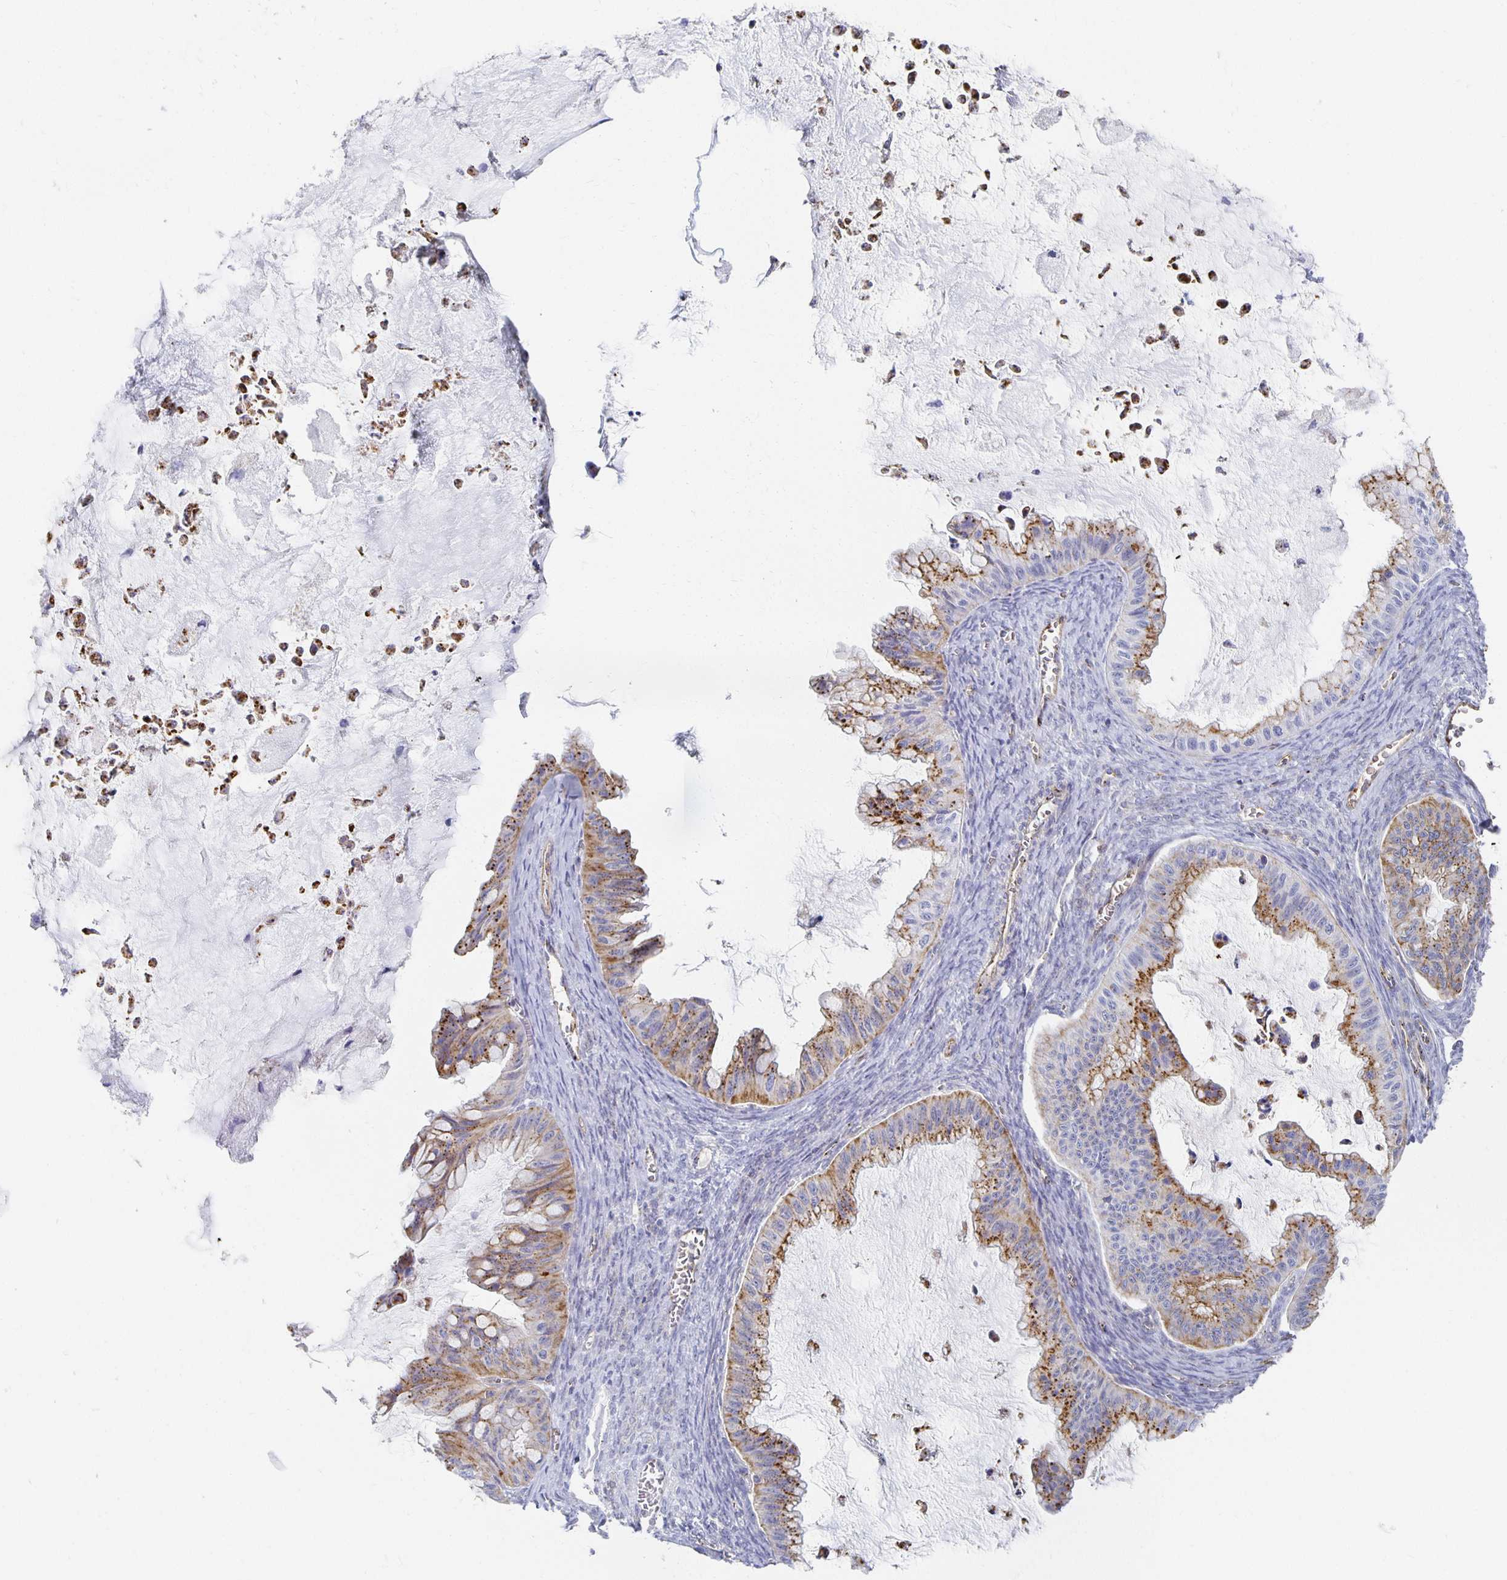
{"staining": {"intensity": "strong", "quantity": "25%-75%", "location": "cytoplasmic/membranous"}, "tissue": "ovarian cancer", "cell_type": "Tumor cells", "image_type": "cancer", "snomed": [{"axis": "morphology", "description": "Cystadenocarcinoma, mucinous, NOS"}, {"axis": "topography", "description": "Ovary"}], "caption": "IHC histopathology image of ovarian mucinous cystadenocarcinoma stained for a protein (brown), which shows high levels of strong cytoplasmic/membranous positivity in about 25%-75% of tumor cells.", "gene": "TAAR1", "patient": {"sex": "female", "age": 72}}